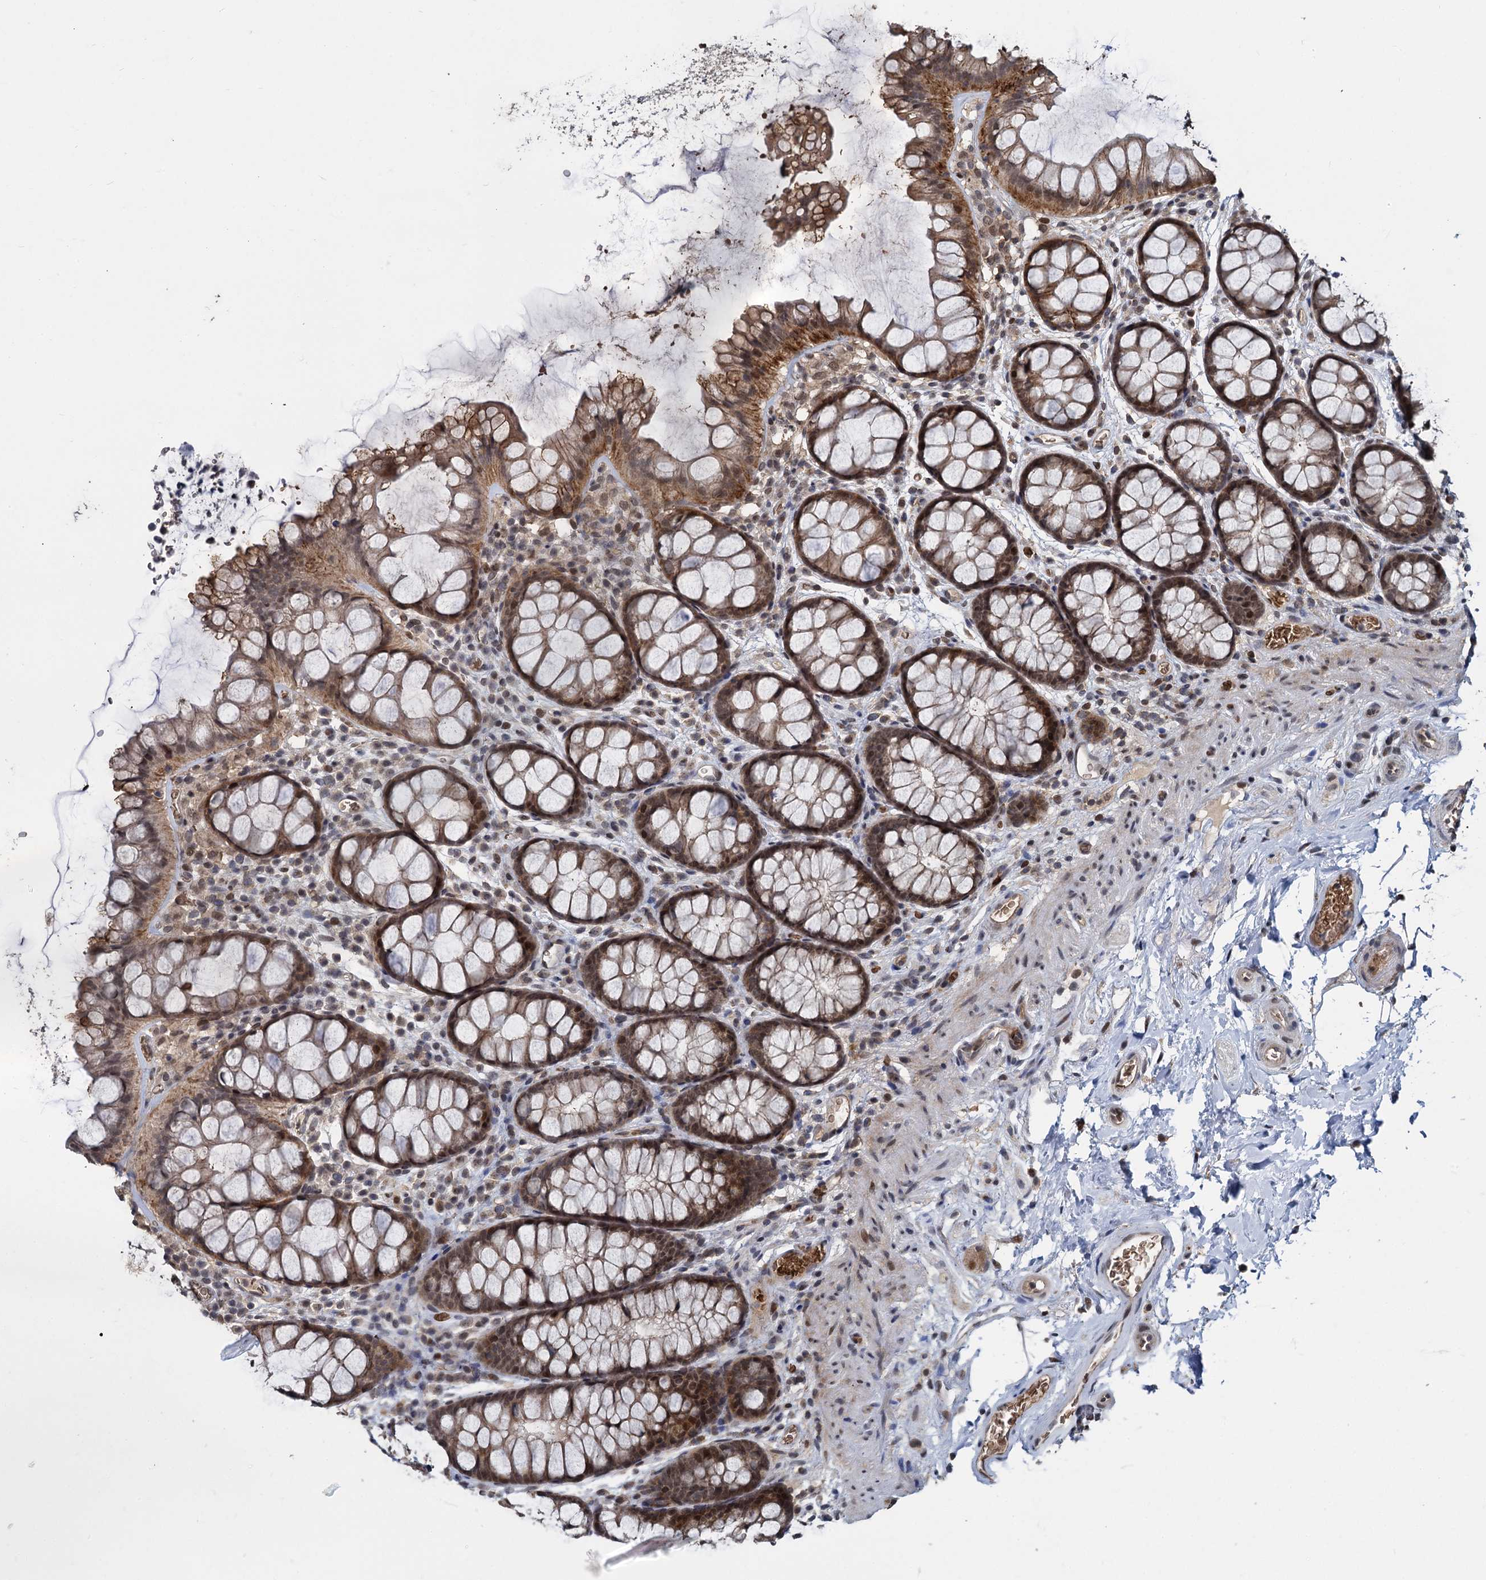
{"staining": {"intensity": "moderate", "quantity": ">75%", "location": "cytoplasmic/membranous,nuclear"}, "tissue": "colon", "cell_type": "Endothelial cells", "image_type": "normal", "snomed": [{"axis": "morphology", "description": "Normal tissue, NOS"}, {"axis": "topography", "description": "Colon"}], "caption": "Immunohistochemistry (IHC) staining of benign colon, which reveals medium levels of moderate cytoplasmic/membranous,nuclear expression in approximately >75% of endothelial cells indicating moderate cytoplasmic/membranous,nuclear protein positivity. The staining was performed using DAB (brown) for protein detection and nuclei were counterstained in hematoxylin (blue).", "gene": "FANCI", "patient": {"sex": "female", "age": 82}}